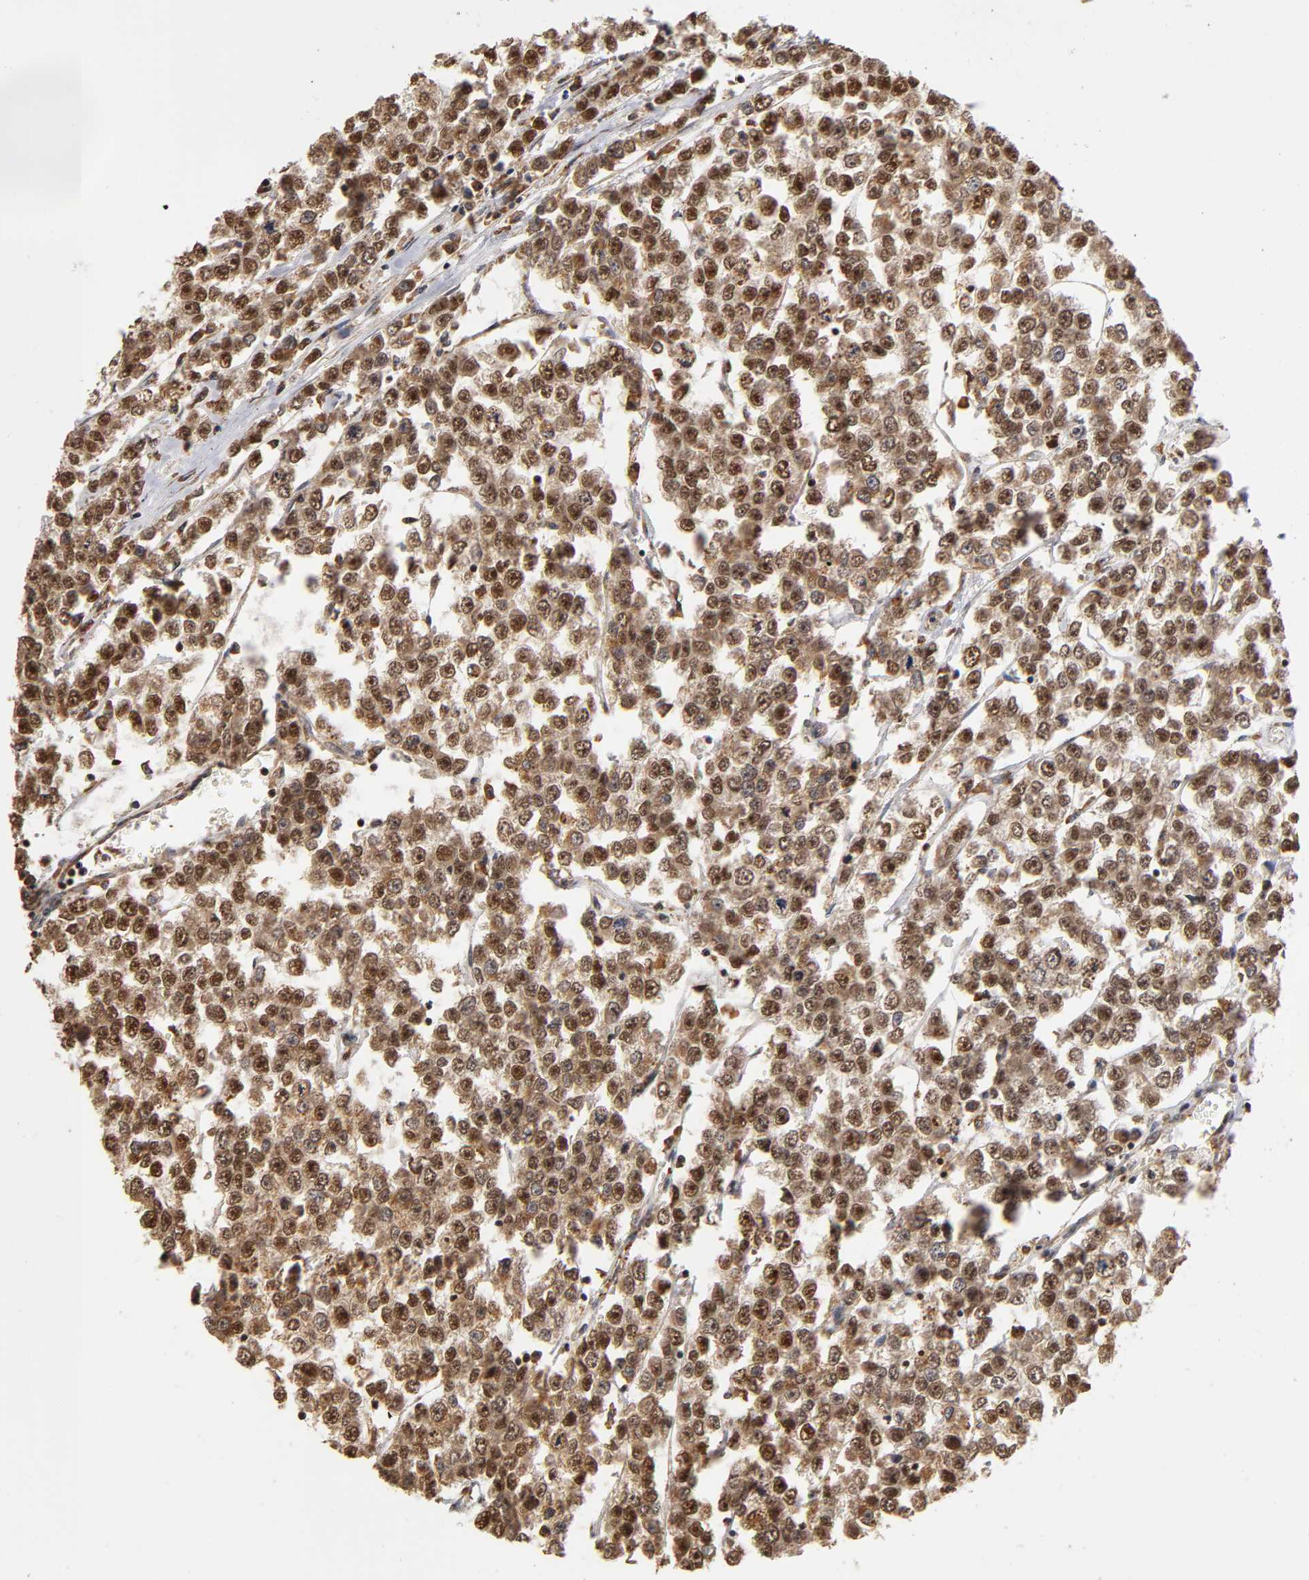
{"staining": {"intensity": "strong", "quantity": ">75%", "location": "cytoplasmic/membranous,nuclear"}, "tissue": "testis cancer", "cell_type": "Tumor cells", "image_type": "cancer", "snomed": [{"axis": "morphology", "description": "Seminoma, NOS"}, {"axis": "morphology", "description": "Carcinoma, Embryonal, NOS"}, {"axis": "topography", "description": "Testis"}], "caption": "Tumor cells demonstrate high levels of strong cytoplasmic/membranous and nuclear staining in about >75% of cells in embryonal carcinoma (testis). The staining is performed using DAB brown chromogen to label protein expression. The nuclei are counter-stained blue using hematoxylin.", "gene": "RNF122", "patient": {"sex": "male", "age": 52}}